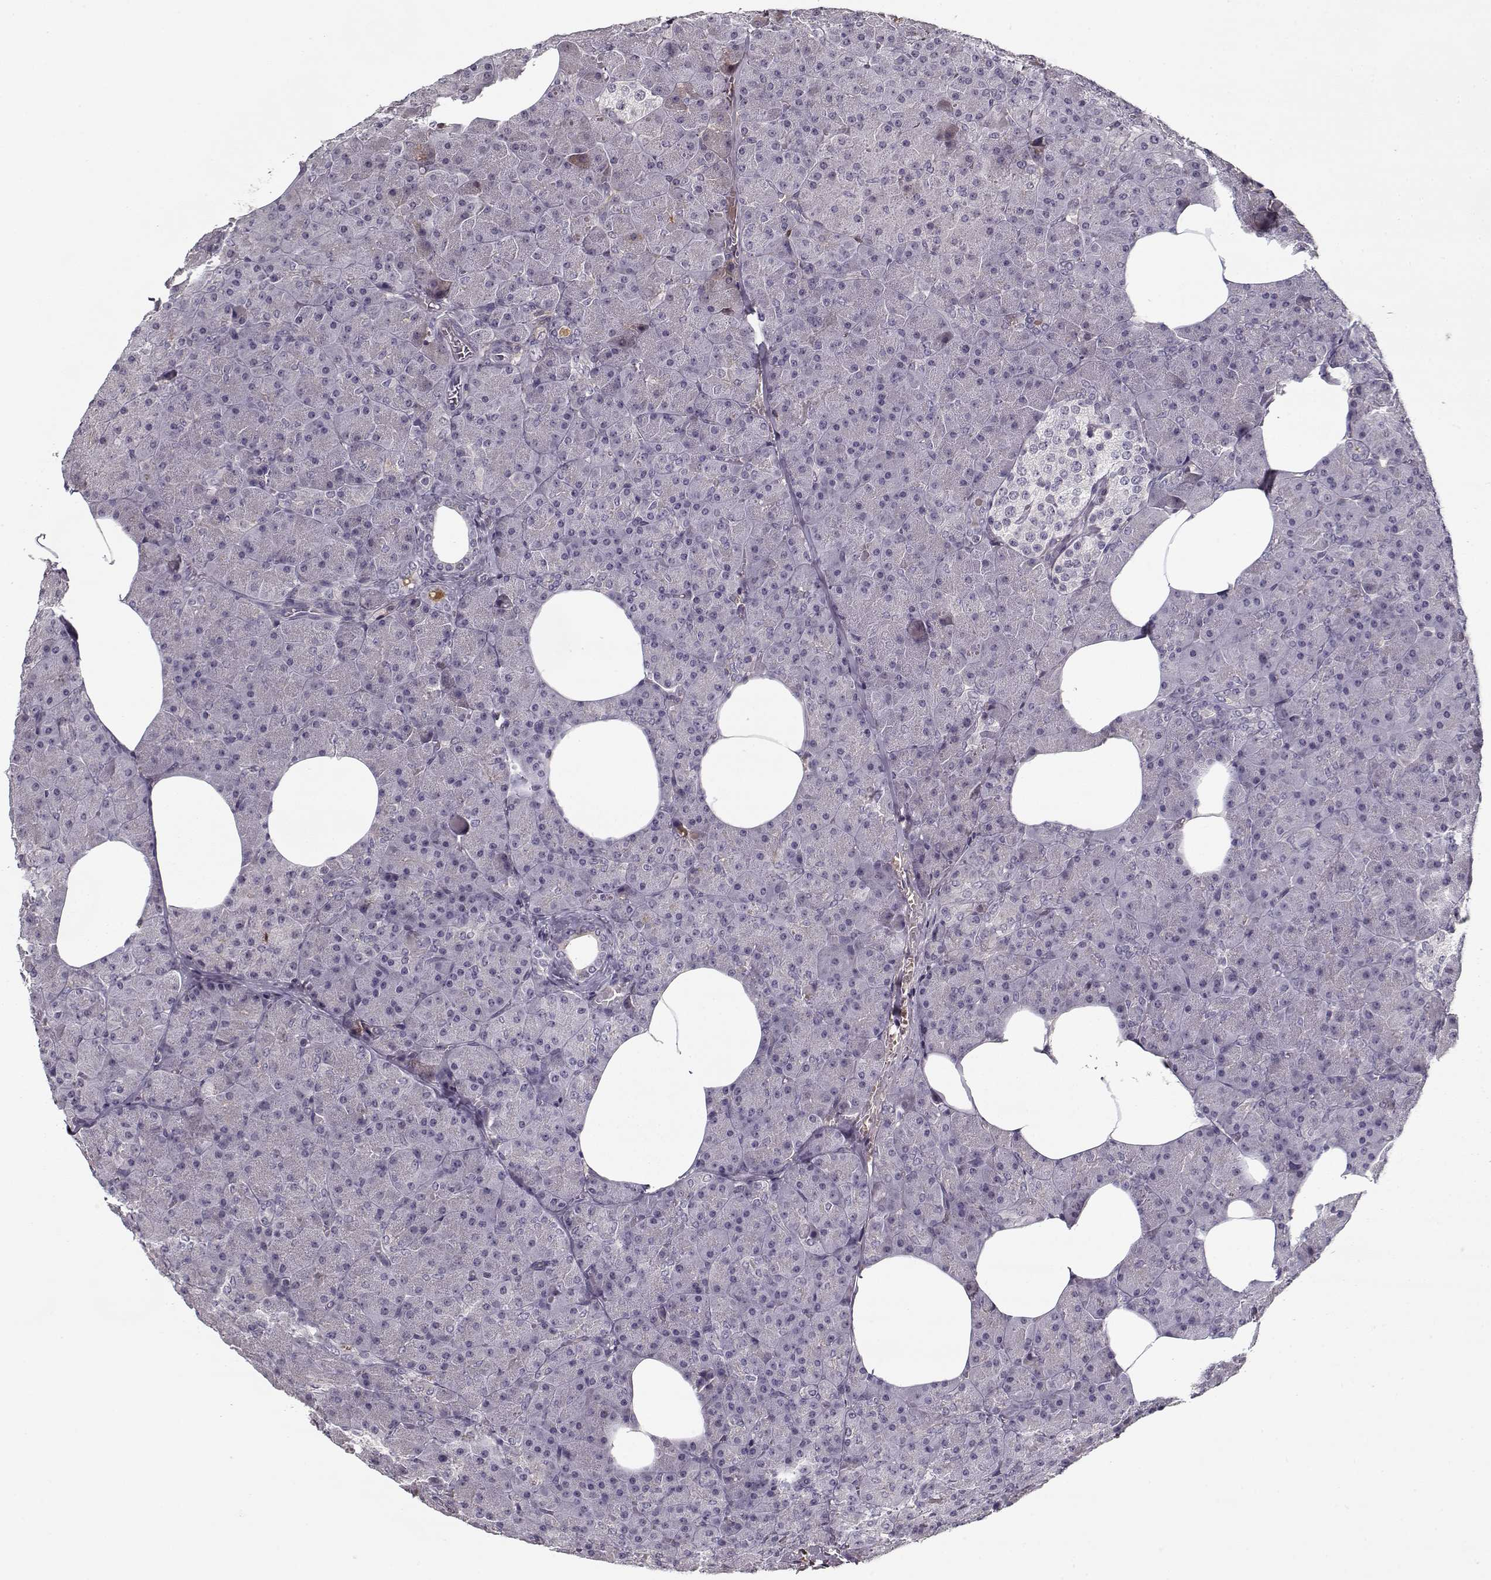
{"staining": {"intensity": "negative", "quantity": "none", "location": "none"}, "tissue": "pancreas", "cell_type": "Exocrine glandular cells", "image_type": "normal", "snomed": [{"axis": "morphology", "description": "Normal tissue, NOS"}, {"axis": "topography", "description": "Pancreas"}], "caption": "Human pancreas stained for a protein using immunohistochemistry demonstrates no expression in exocrine glandular cells.", "gene": "AFM", "patient": {"sex": "female", "age": 45}}